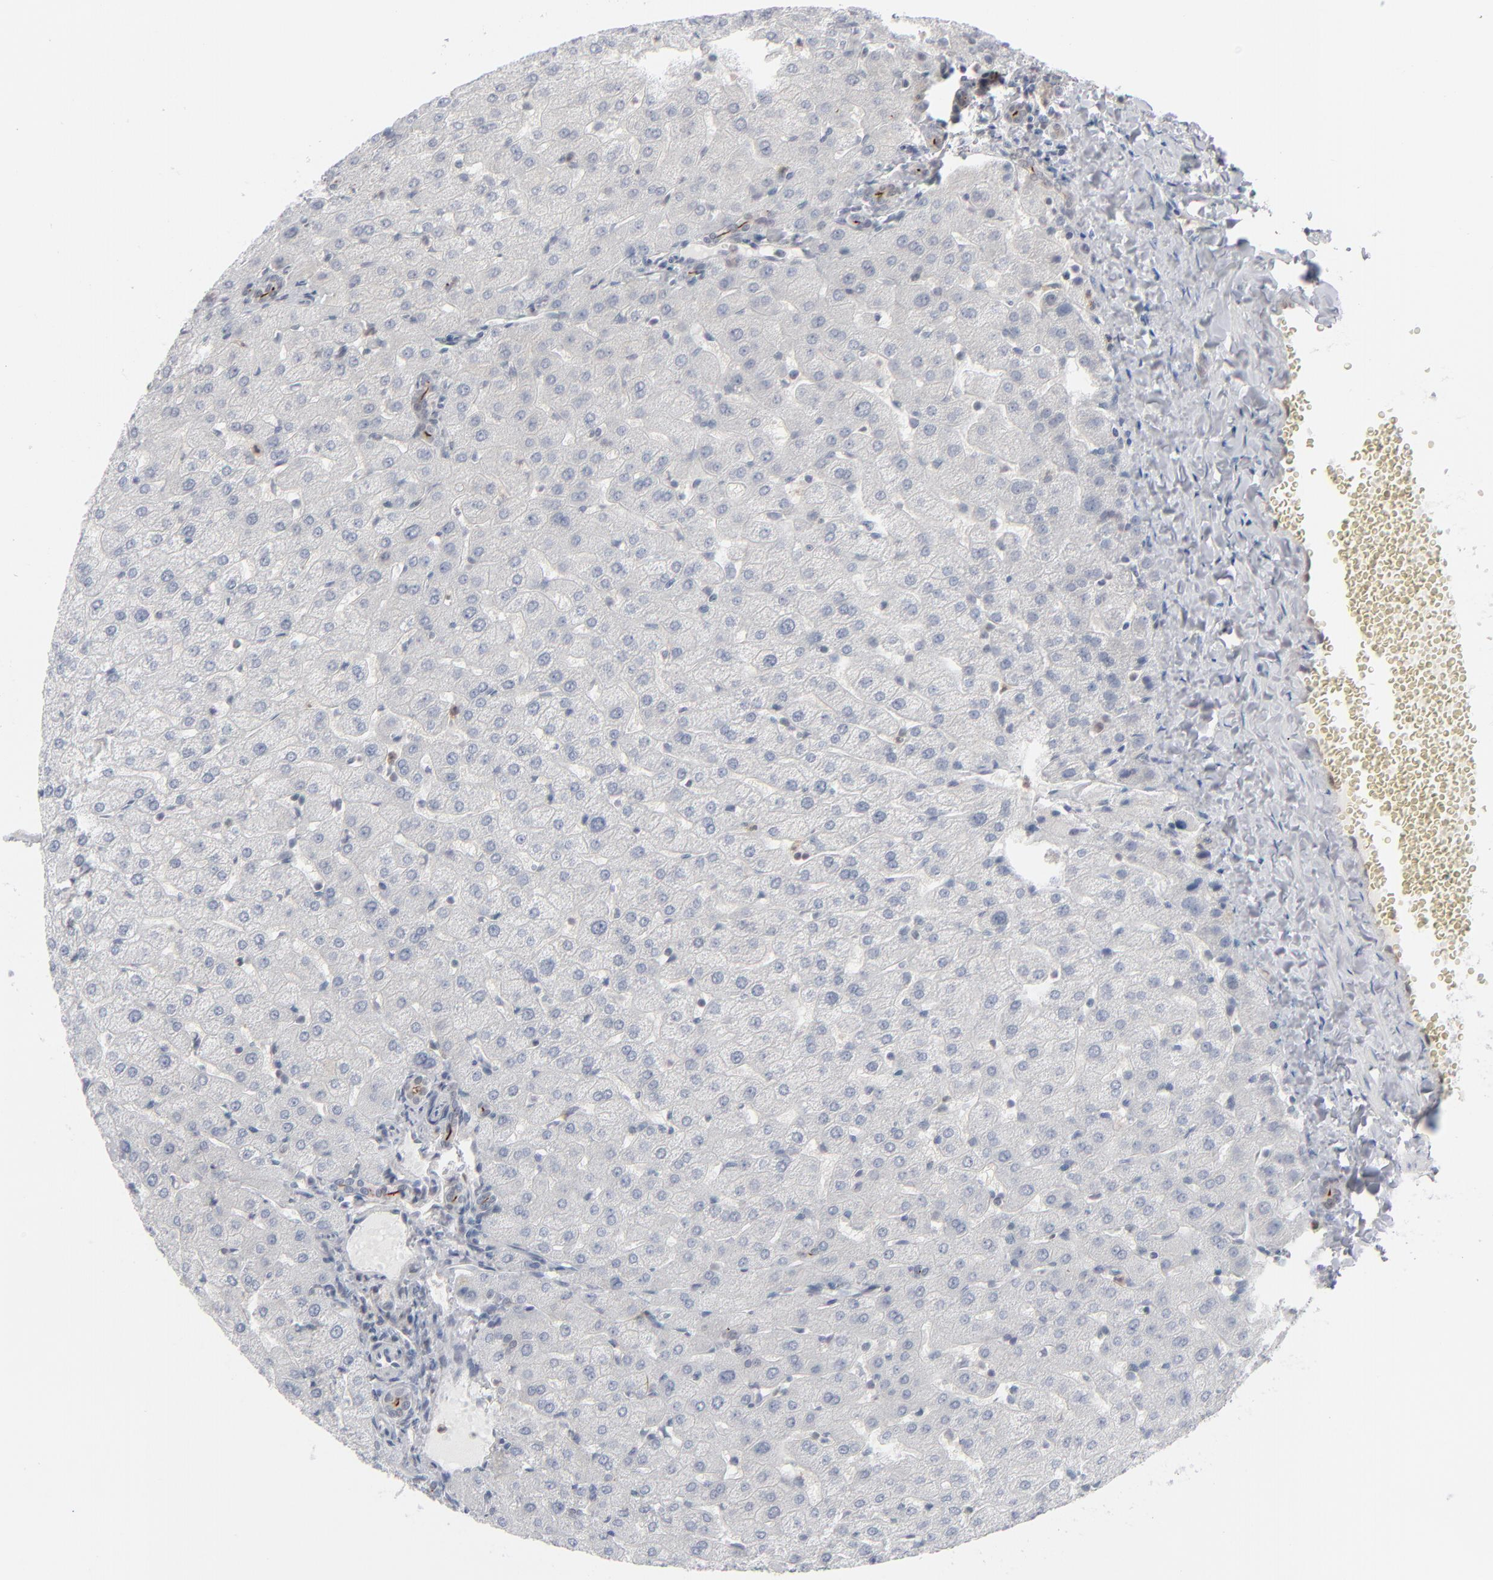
{"staining": {"intensity": "negative", "quantity": "none", "location": "none"}, "tissue": "liver", "cell_type": "Cholangiocytes", "image_type": "normal", "snomed": [{"axis": "morphology", "description": "Normal tissue, NOS"}, {"axis": "morphology", "description": "Fibrosis, NOS"}, {"axis": "topography", "description": "Liver"}], "caption": "High power microscopy histopathology image of an IHC micrograph of unremarkable liver, revealing no significant staining in cholangiocytes. (Brightfield microscopy of DAB (3,3'-diaminobenzidine) immunohistochemistry at high magnification).", "gene": "POF1B", "patient": {"sex": "female", "age": 29}}